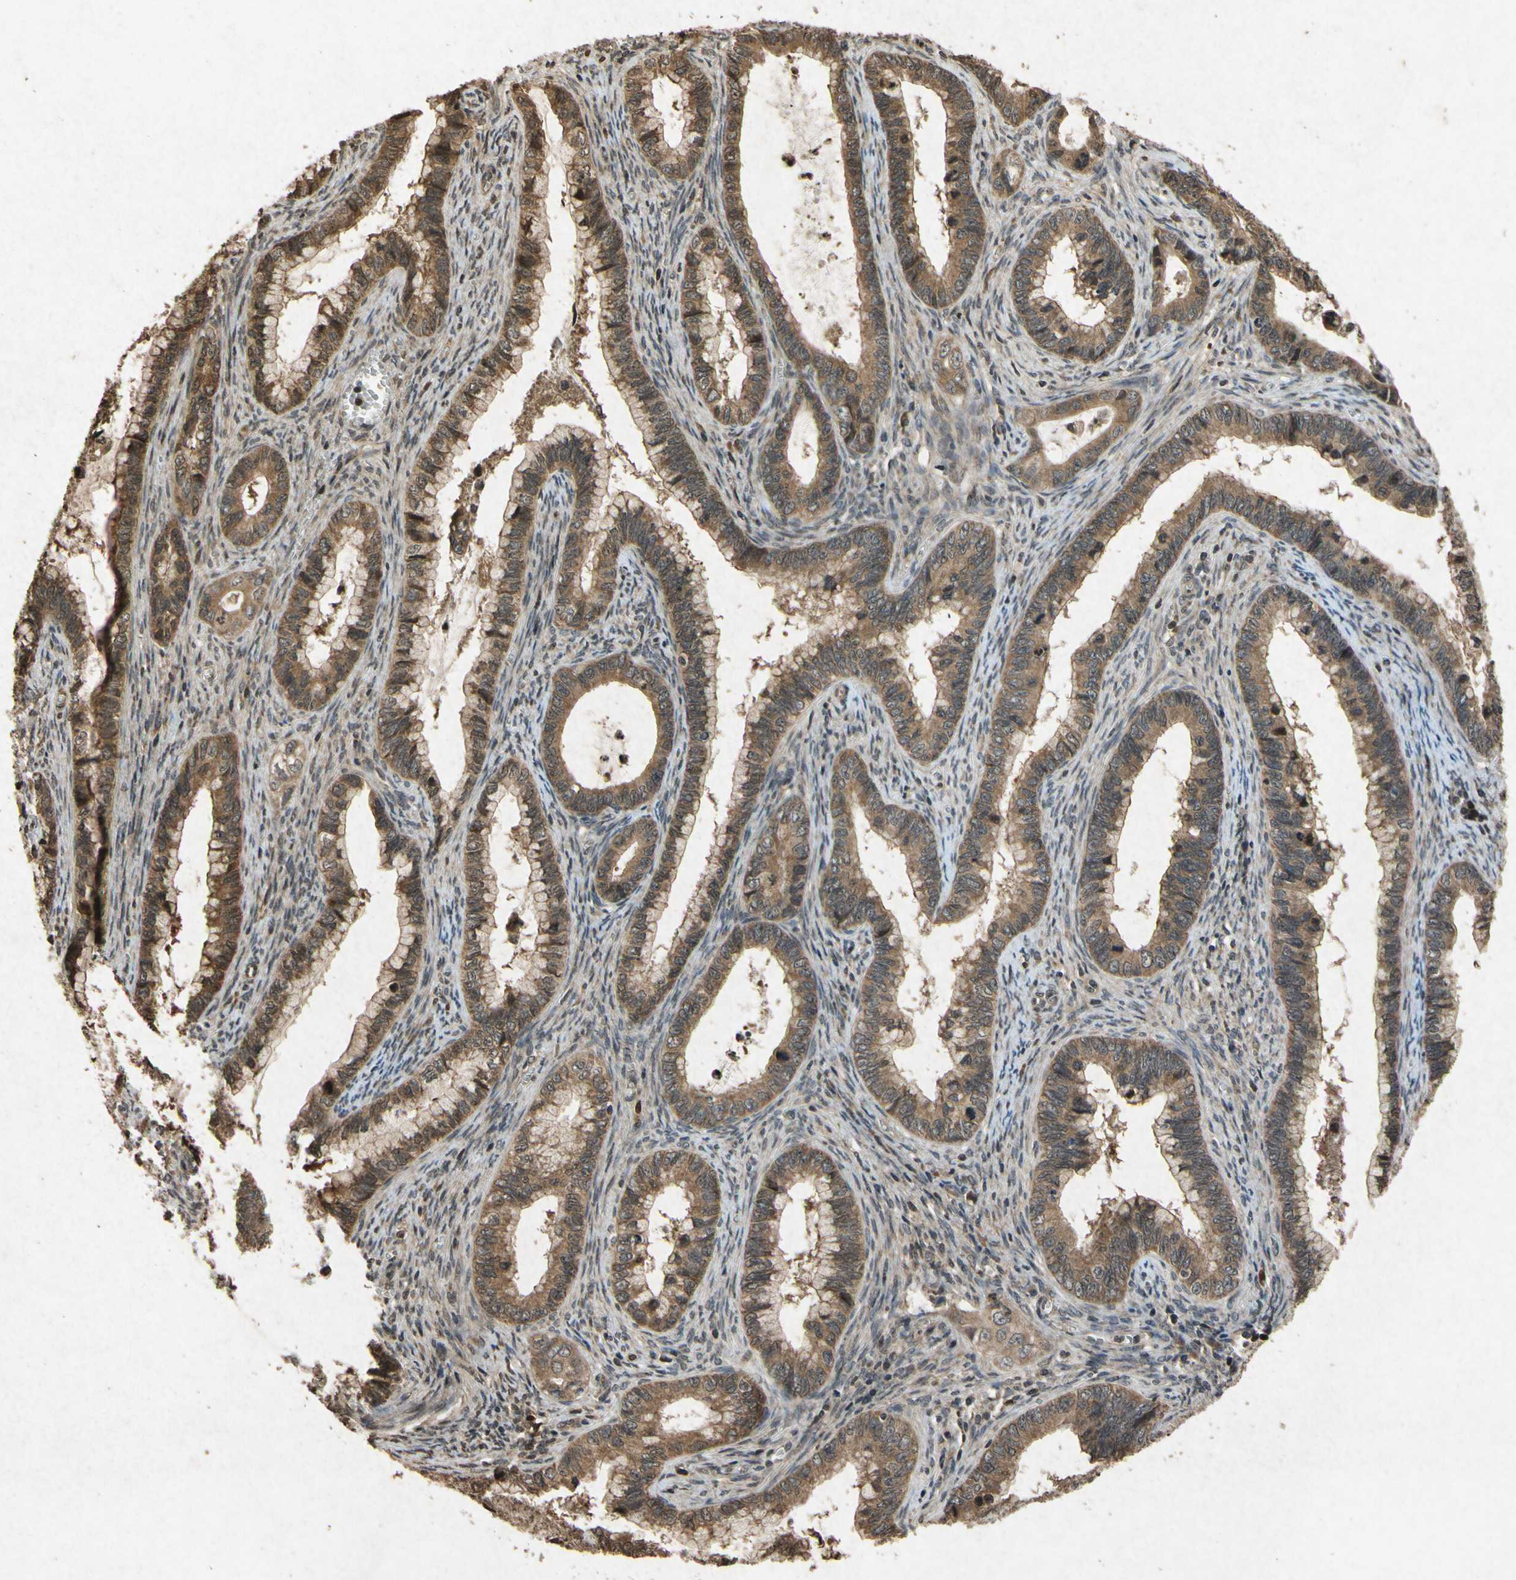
{"staining": {"intensity": "moderate", "quantity": ">75%", "location": "cytoplasmic/membranous"}, "tissue": "cervical cancer", "cell_type": "Tumor cells", "image_type": "cancer", "snomed": [{"axis": "morphology", "description": "Adenocarcinoma, NOS"}, {"axis": "topography", "description": "Cervix"}], "caption": "About >75% of tumor cells in human cervical adenocarcinoma show moderate cytoplasmic/membranous protein staining as visualized by brown immunohistochemical staining.", "gene": "ATP6V1H", "patient": {"sex": "female", "age": 44}}